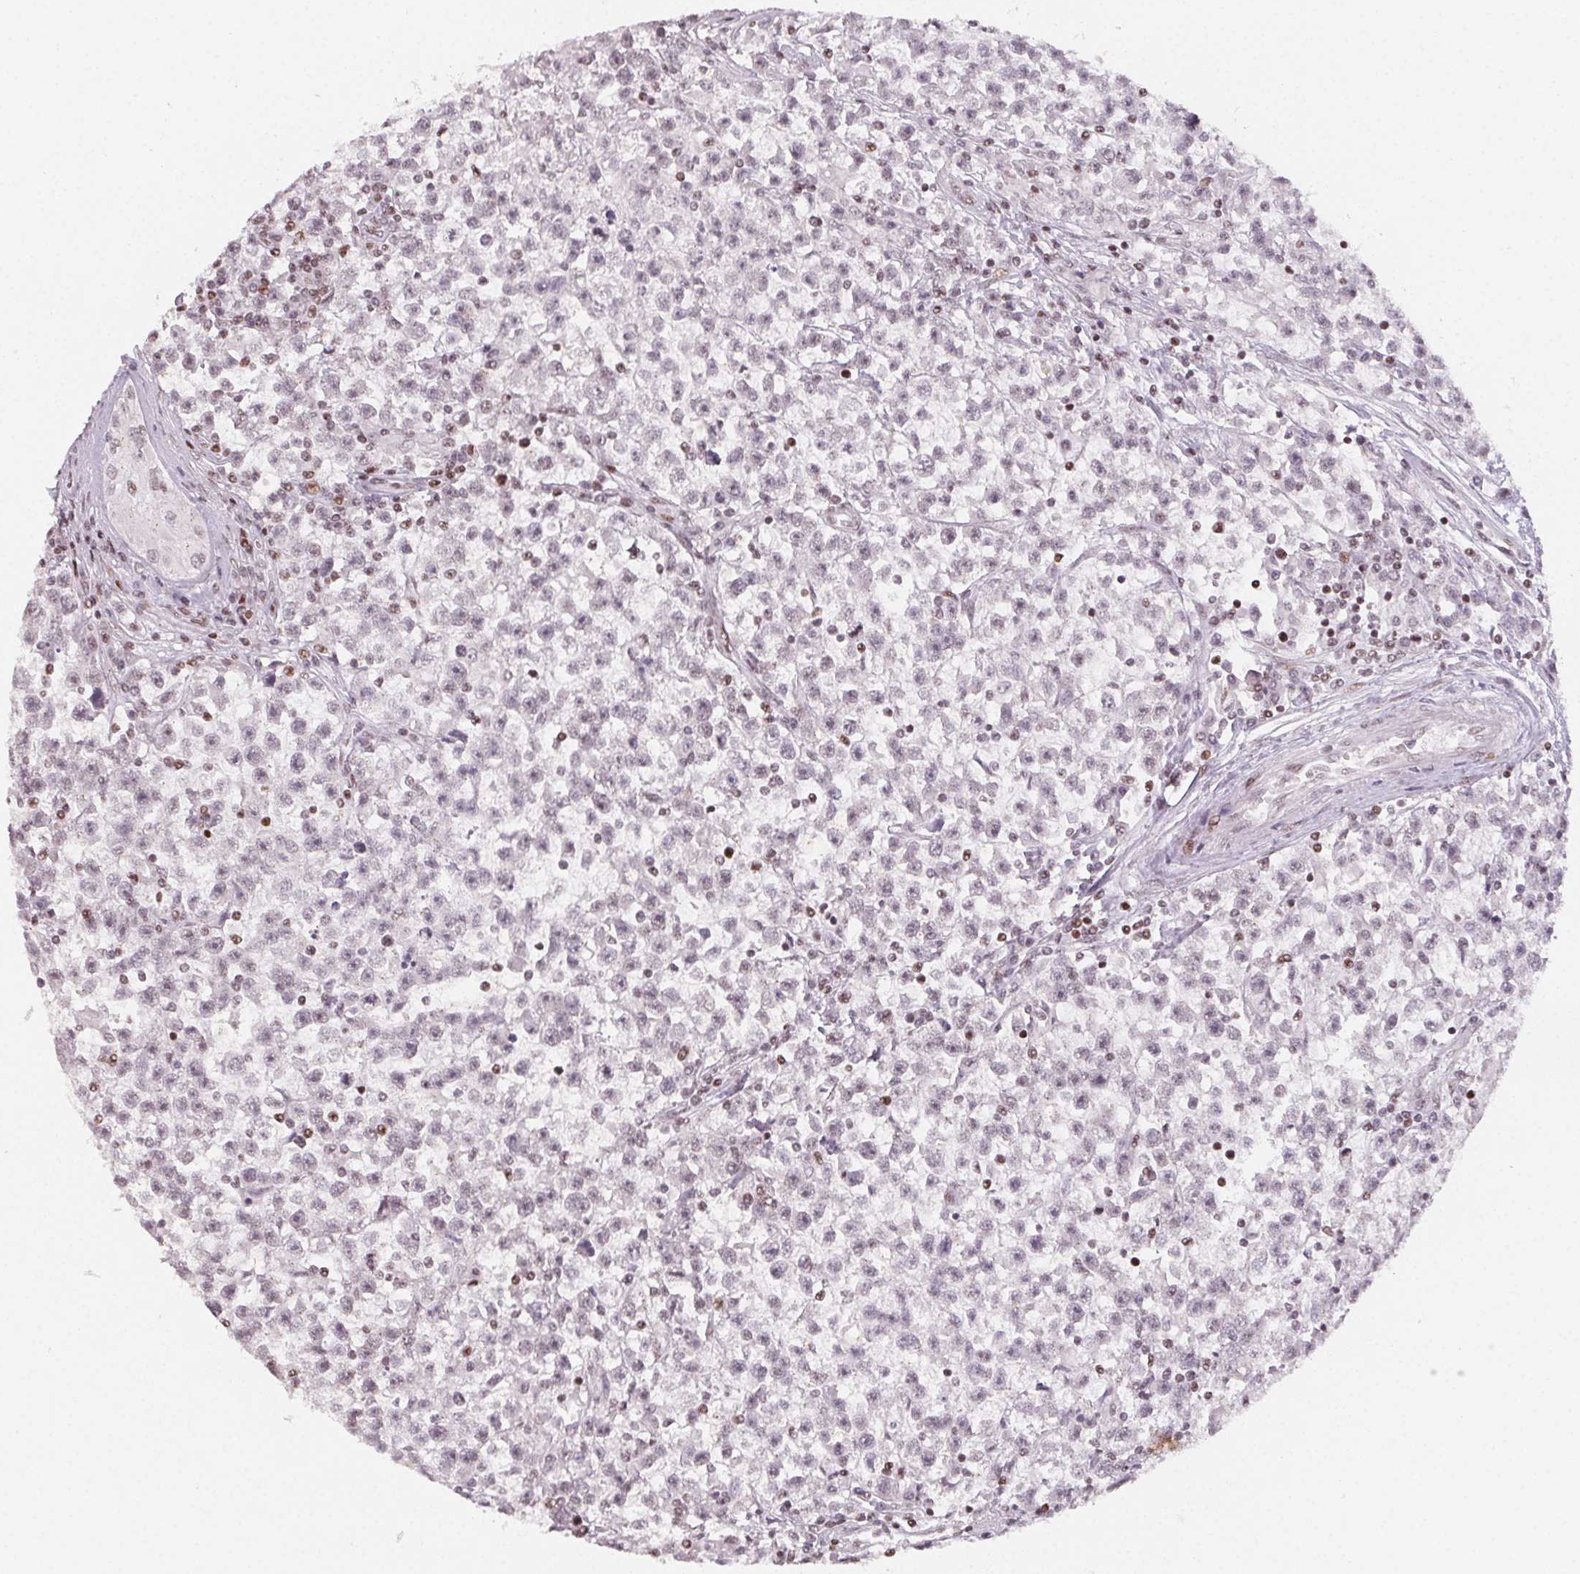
{"staining": {"intensity": "negative", "quantity": "none", "location": "none"}, "tissue": "testis cancer", "cell_type": "Tumor cells", "image_type": "cancer", "snomed": [{"axis": "morphology", "description": "Seminoma, NOS"}, {"axis": "topography", "description": "Testis"}], "caption": "Protein analysis of testis seminoma demonstrates no significant staining in tumor cells.", "gene": "KMT2A", "patient": {"sex": "male", "age": 31}}